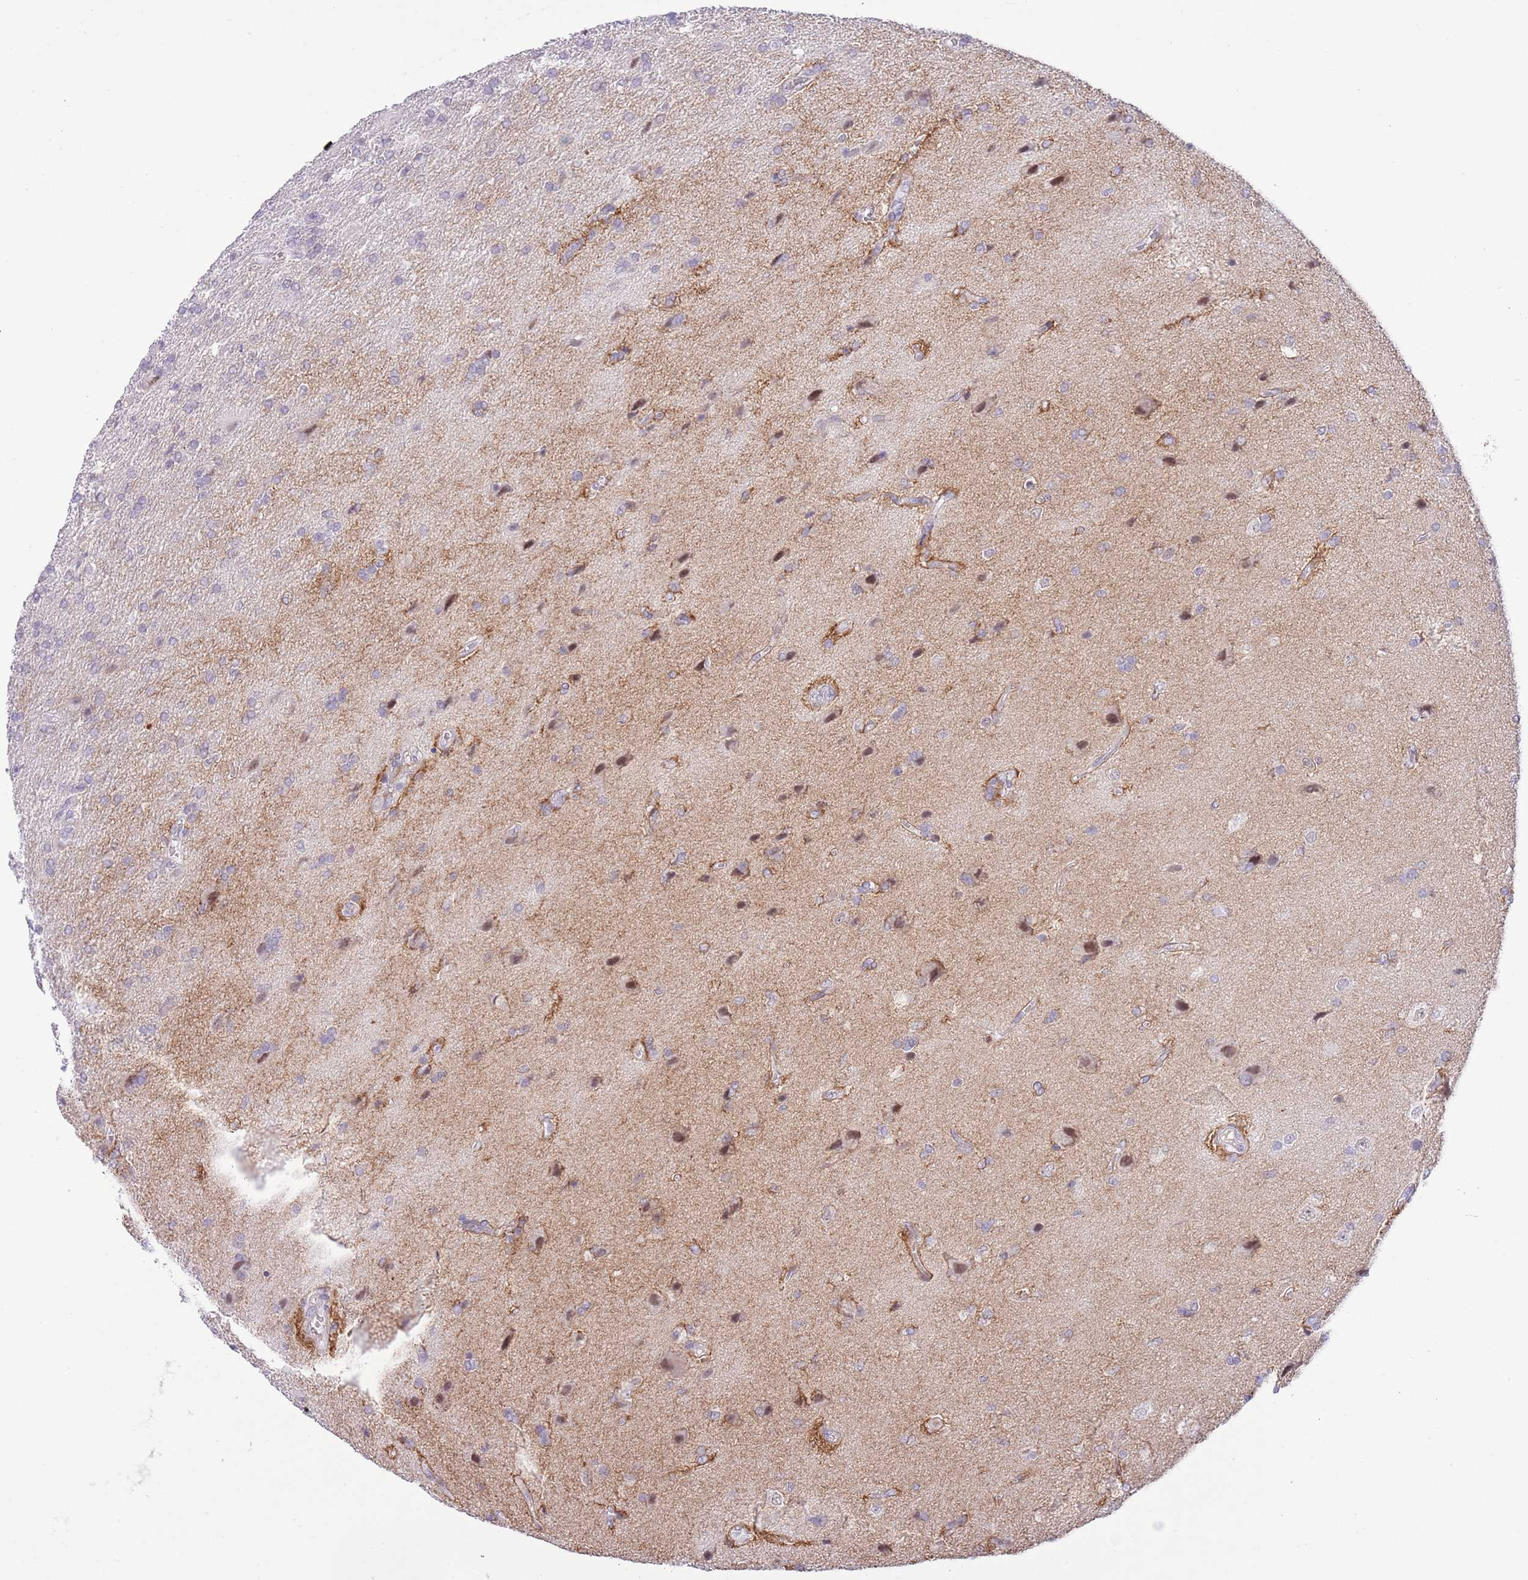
{"staining": {"intensity": "negative", "quantity": "none", "location": "none"}, "tissue": "glioma", "cell_type": "Tumor cells", "image_type": "cancer", "snomed": [{"axis": "morphology", "description": "Glioma, malignant, High grade"}, {"axis": "topography", "description": "Brain"}], "caption": "Photomicrograph shows no protein positivity in tumor cells of glioma tissue.", "gene": "MIDN", "patient": {"sex": "male", "age": 56}}